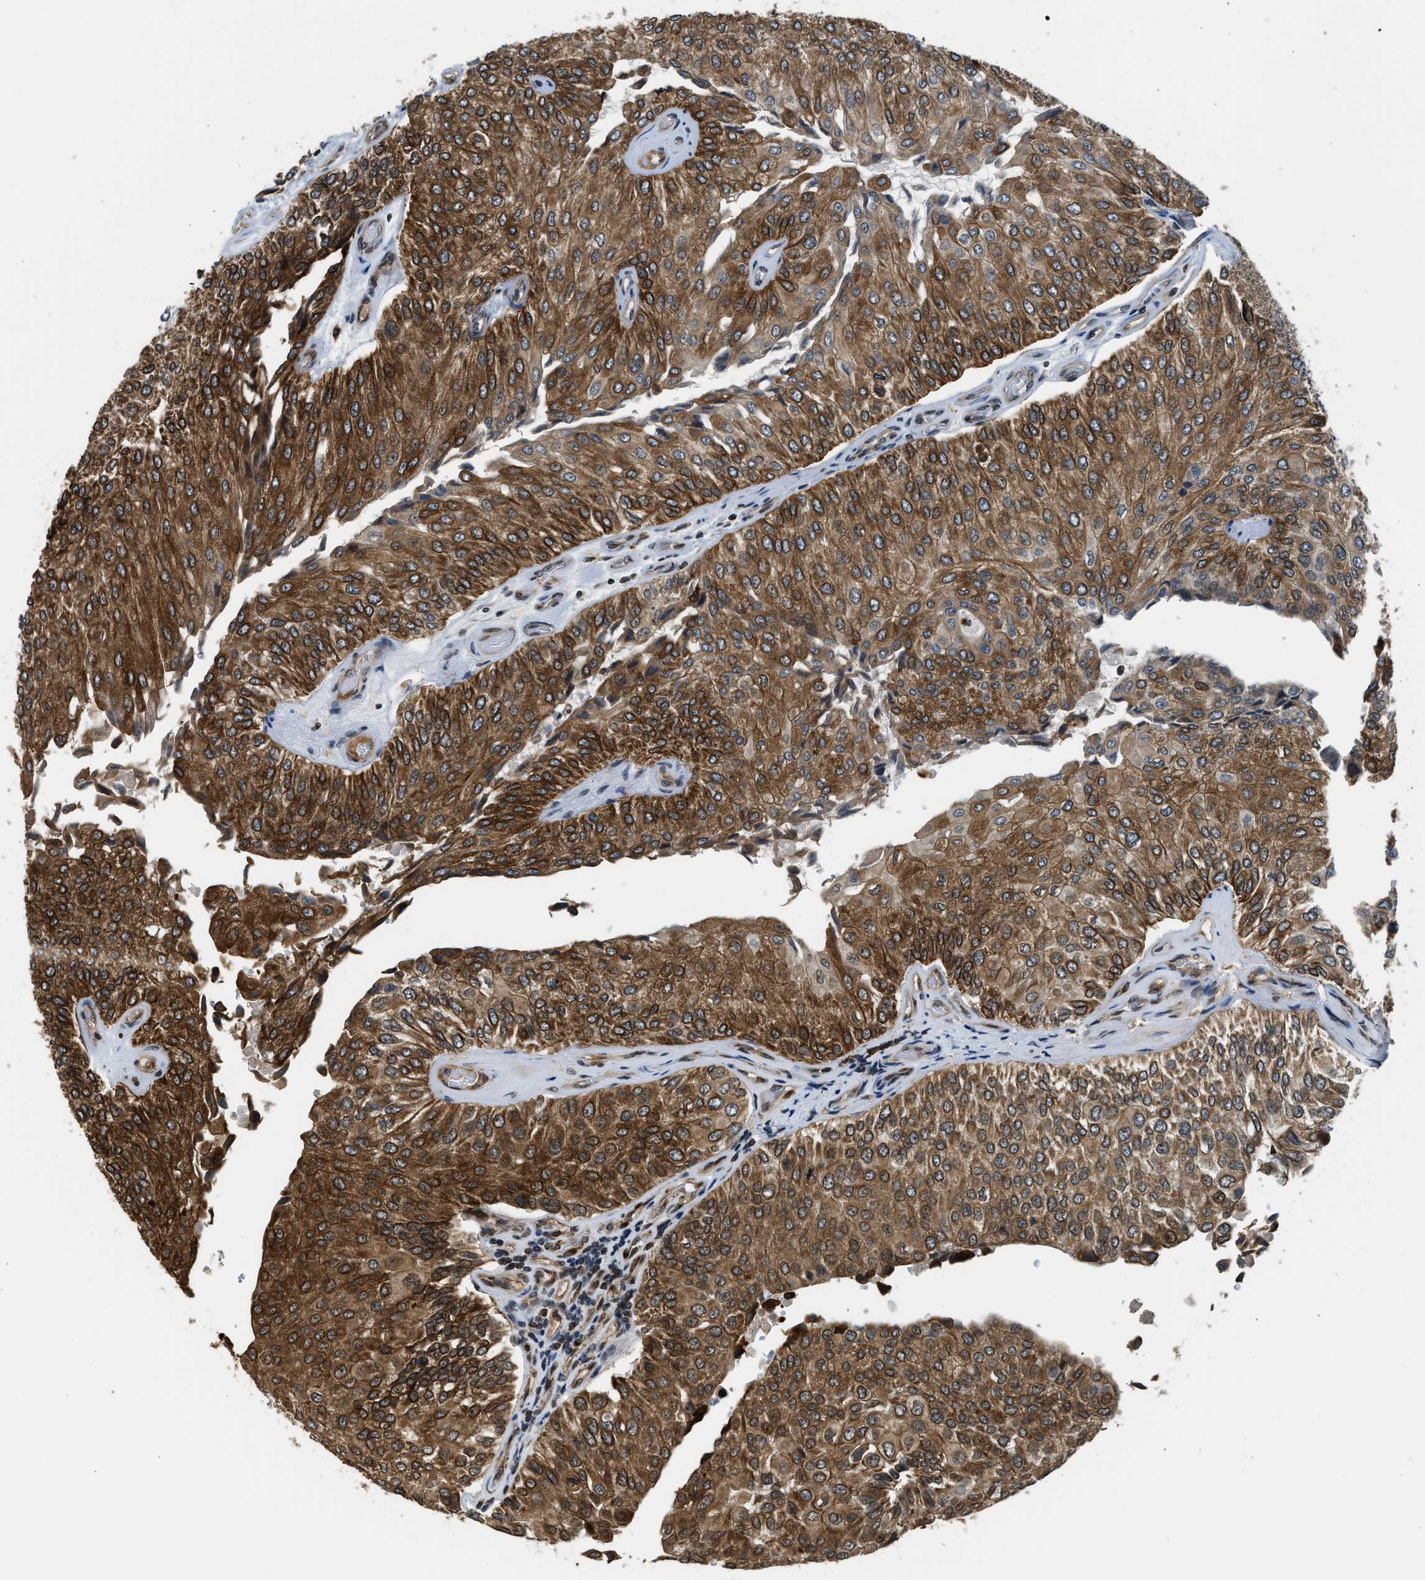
{"staining": {"intensity": "strong", "quantity": ">75%", "location": "cytoplasmic/membranous"}, "tissue": "urothelial cancer", "cell_type": "Tumor cells", "image_type": "cancer", "snomed": [{"axis": "morphology", "description": "Urothelial carcinoma, High grade"}, {"axis": "topography", "description": "Kidney"}, {"axis": "topography", "description": "Urinary bladder"}], "caption": "The histopathology image shows a brown stain indicating the presence of a protein in the cytoplasmic/membranous of tumor cells in urothelial carcinoma (high-grade).", "gene": "RETREG3", "patient": {"sex": "male", "age": 77}}